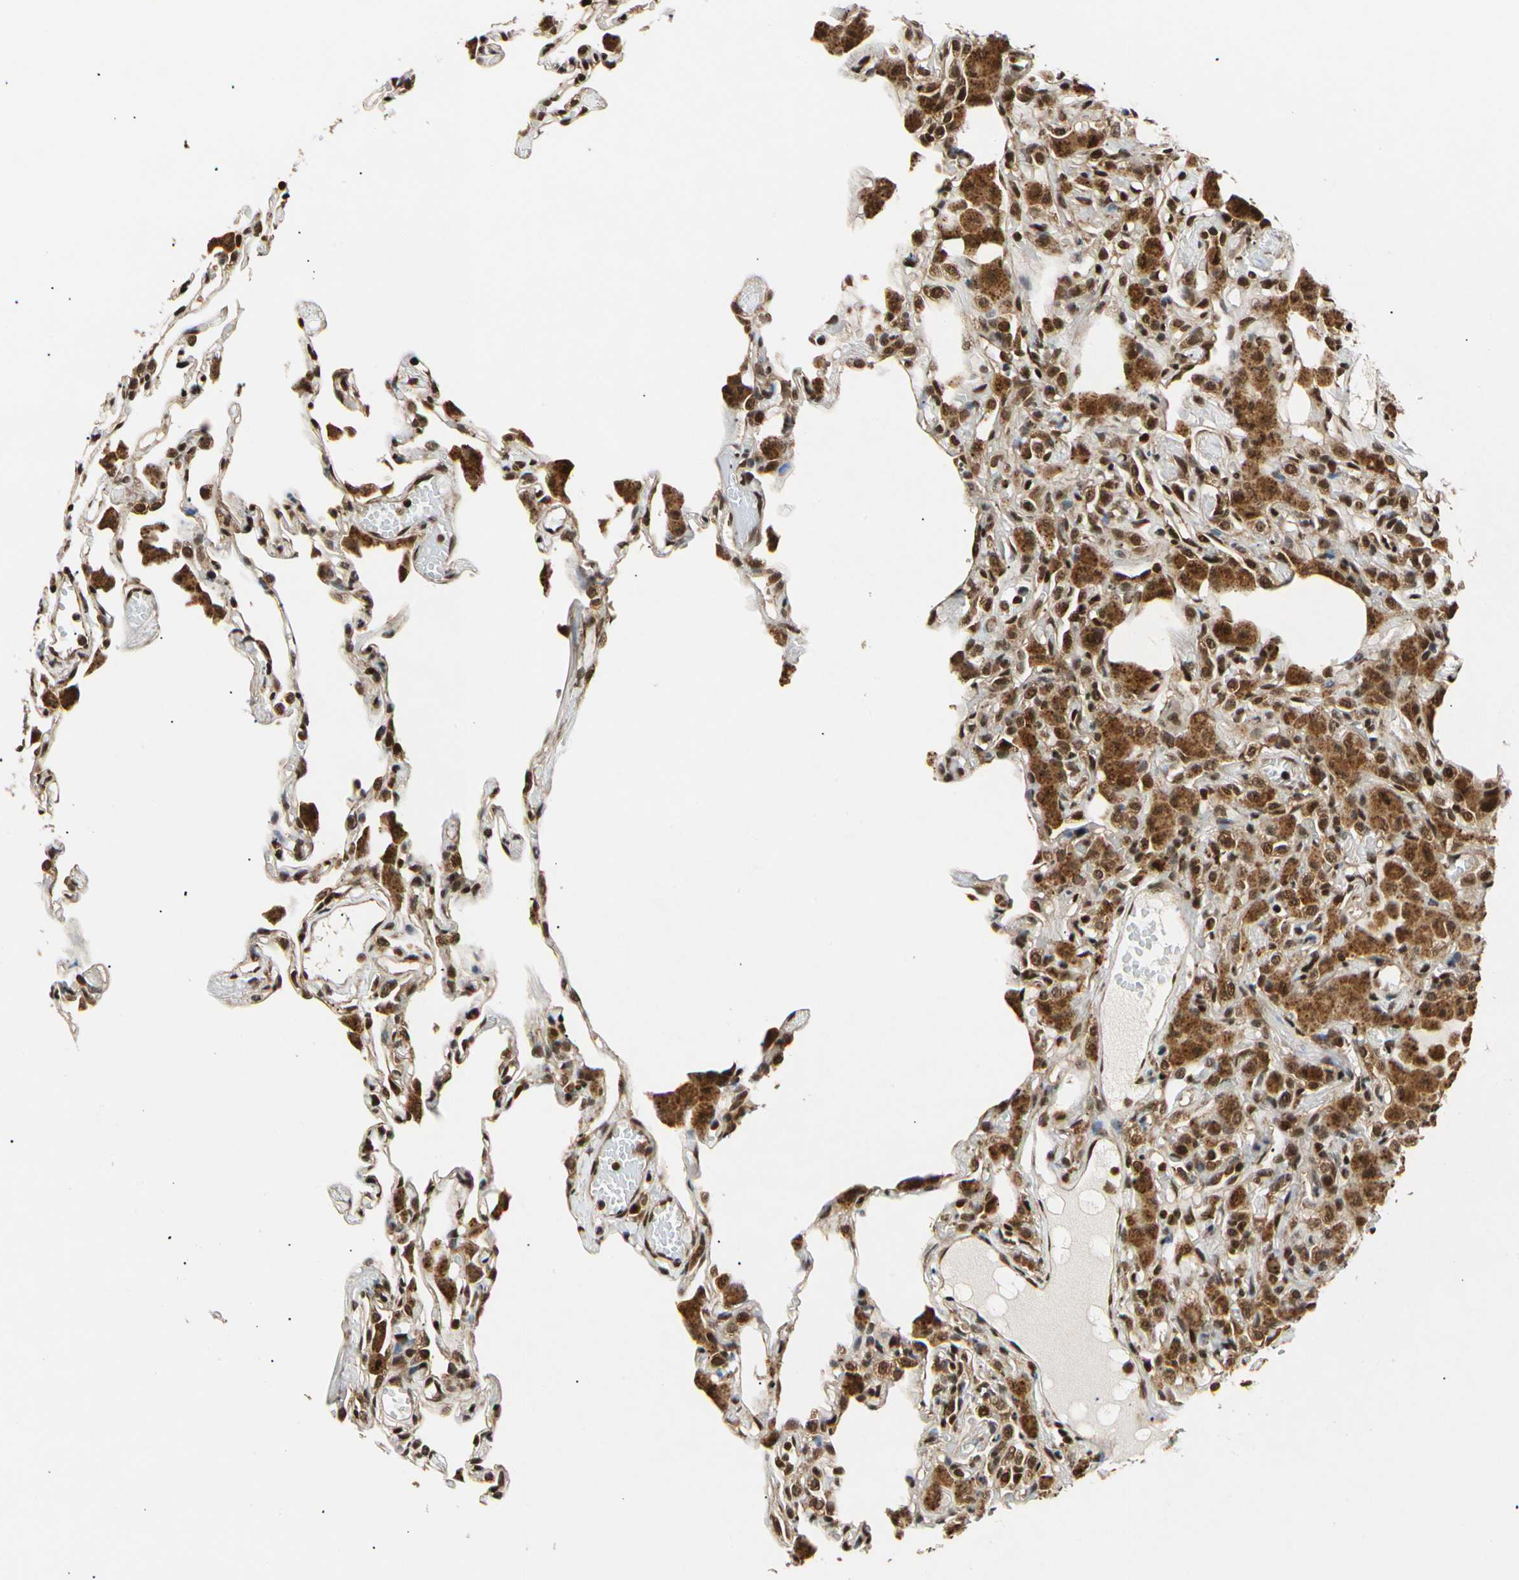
{"staining": {"intensity": "moderate", "quantity": ">75%", "location": "nuclear"}, "tissue": "lung", "cell_type": "Alveolar cells", "image_type": "normal", "snomed": [{"axis": "morphology", "description": "Normal tissue, NOS"}, {"axis": "topography", "description": "Lung"}], "caption": "Human lung stained for a protein (brown) reveals moderate nuclear positive staining in about >75% of alveolar cells.", "gene": "EIF1AX", "patient": {"sex": "female", "age": 49}}